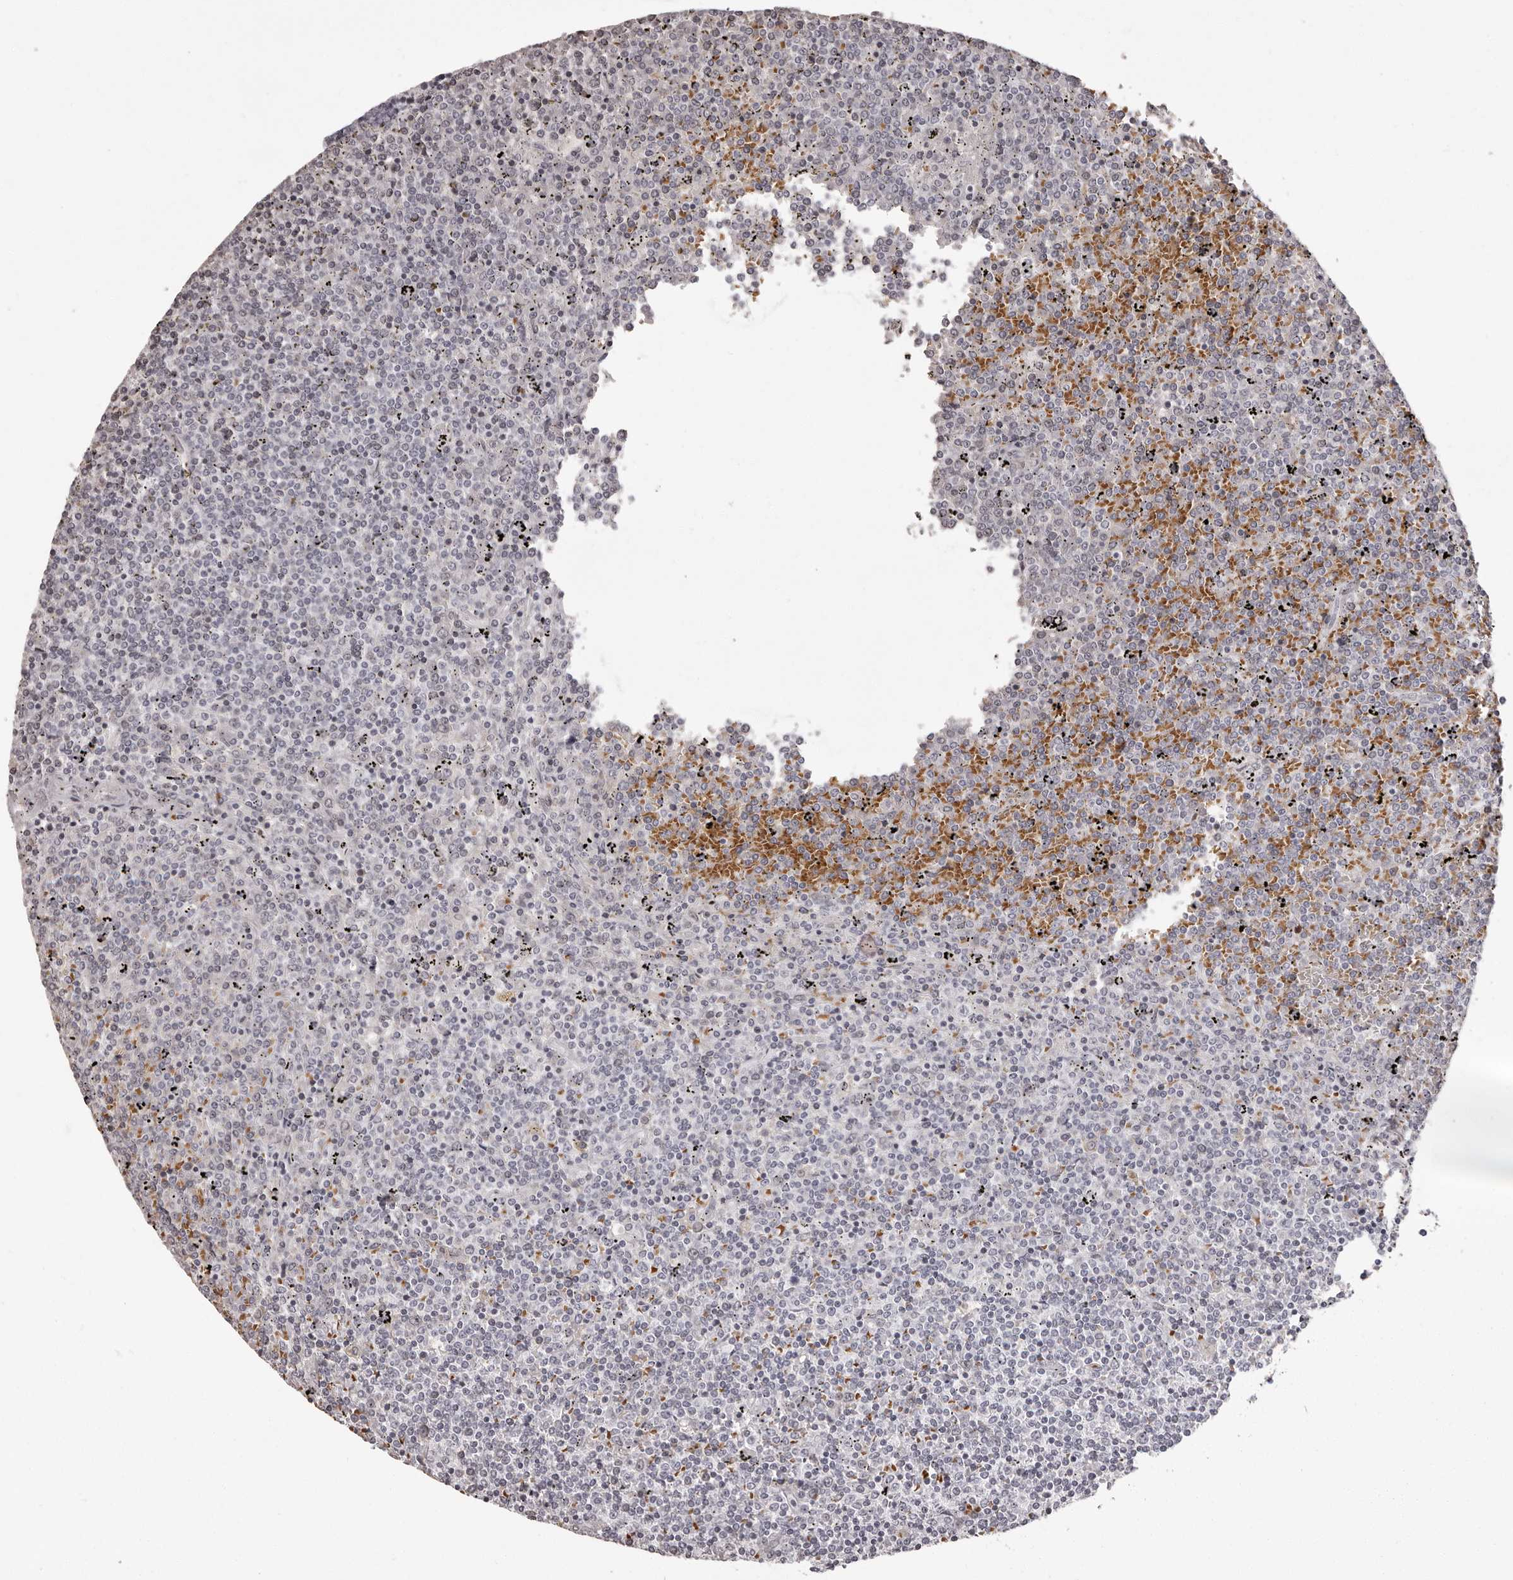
{"staining": {"intensity": "negative", "quantity": "none", "location": "none"}, "tissue": "lymphoma", "cell_type": "Tumor cells", "image_type": "cancer", "snomed": [{"axis": "morphology", "description": "Malignant lymphoma, non-Hodgkin's type, Low grade"}, {"axis": "topography", "description": "Spleen"}], "caption": "The IHC image has no significant staining in tumor cells of lymphoma tissue.", "gene": "C8orf74", "patient": {"sex": "female", "age": 19}}